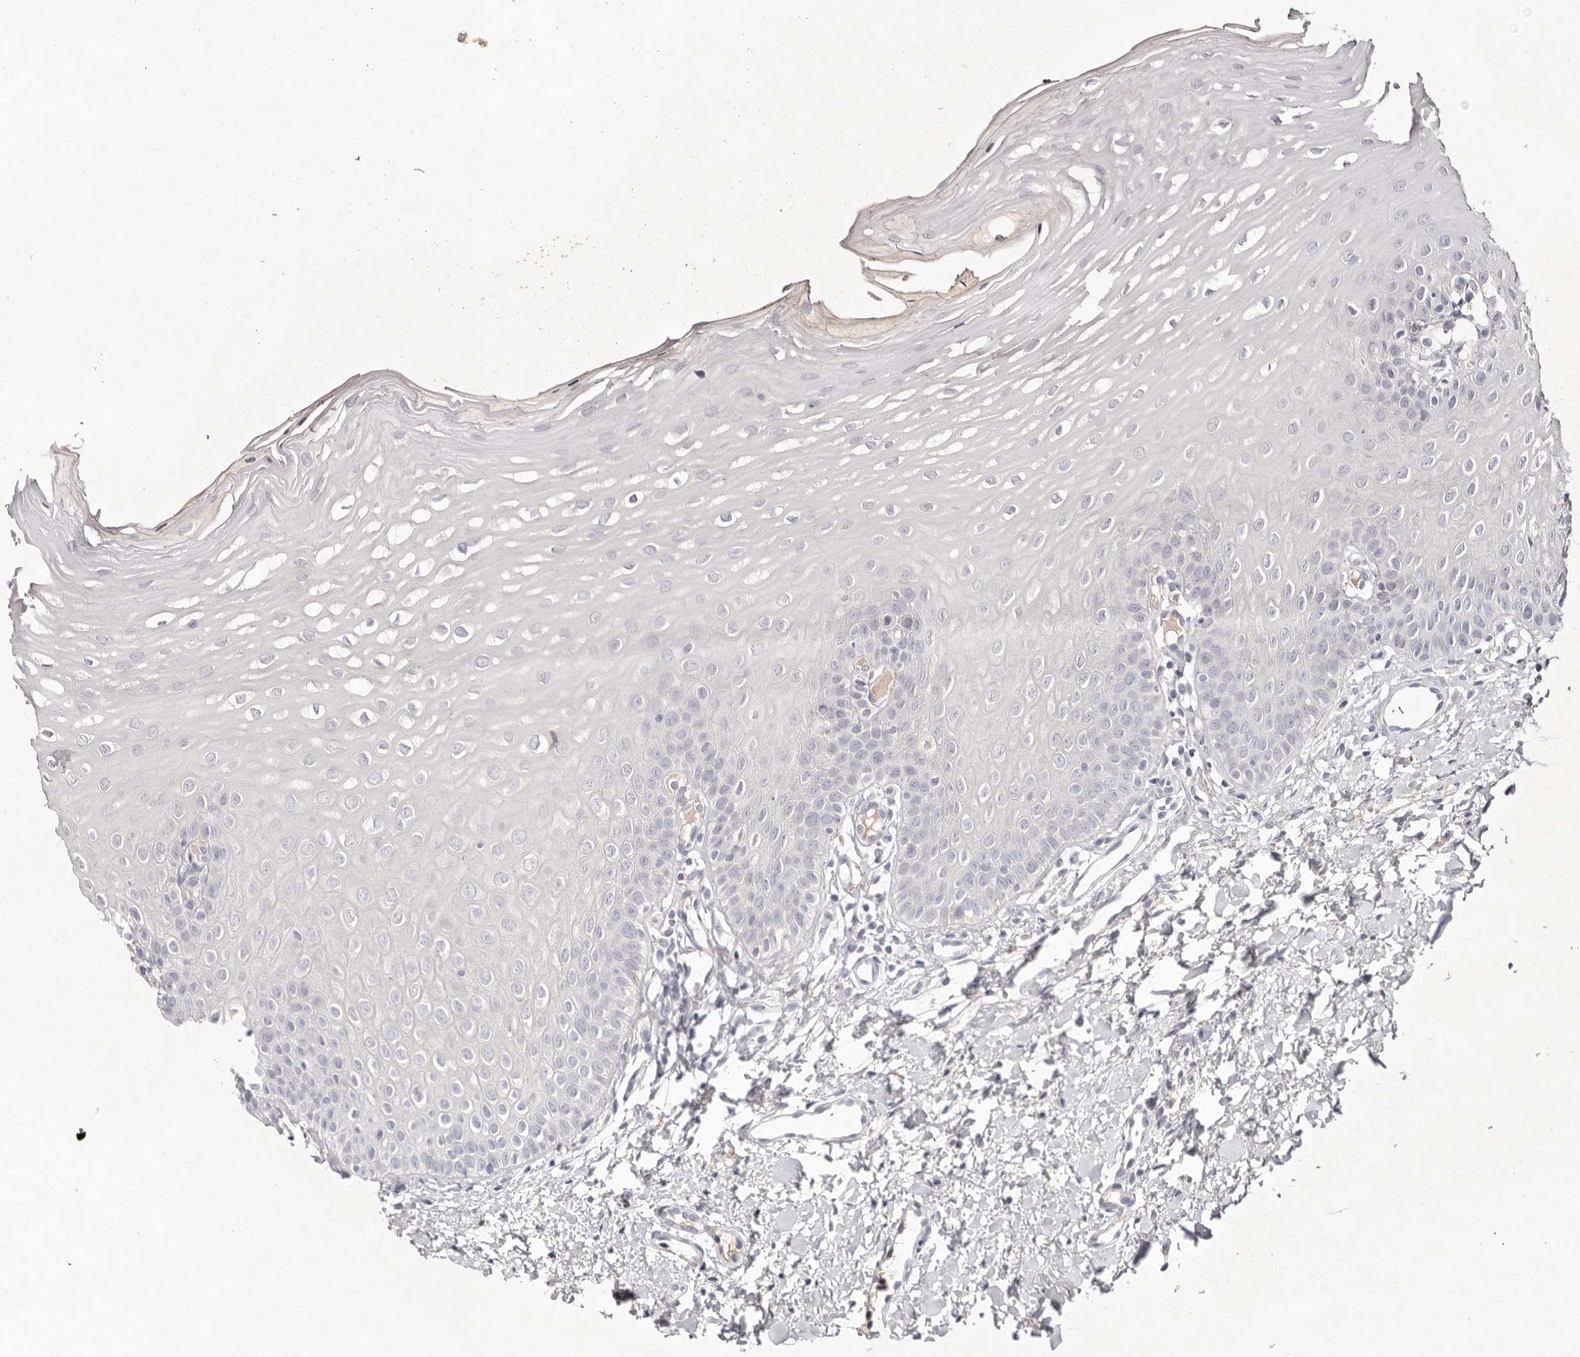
{"staining": {"intensity": "negative", "quantity": "none", "location": "none"}, "tissue": "oral mucosa", "cell_type": "Squamous epithelial cells", "image_type": "normal", "snomed": [{"axis": "morphology", "description": "Normal tissue, NOS"}, {"axis": "topography", "description": "Oral tissue"}], "caption": "The IHC micrograph has no significant positivity in squamous epithelial cells of oral mucosa. (Stains: DAB (3,3'-diaminobenzidine) immunohistochemistry with hematoxylin counter stain, Microscopy: brightfield microscopy at high magnification).", "gene": "SCUBE2", "patient": {"sex": "female", "age": 39}}